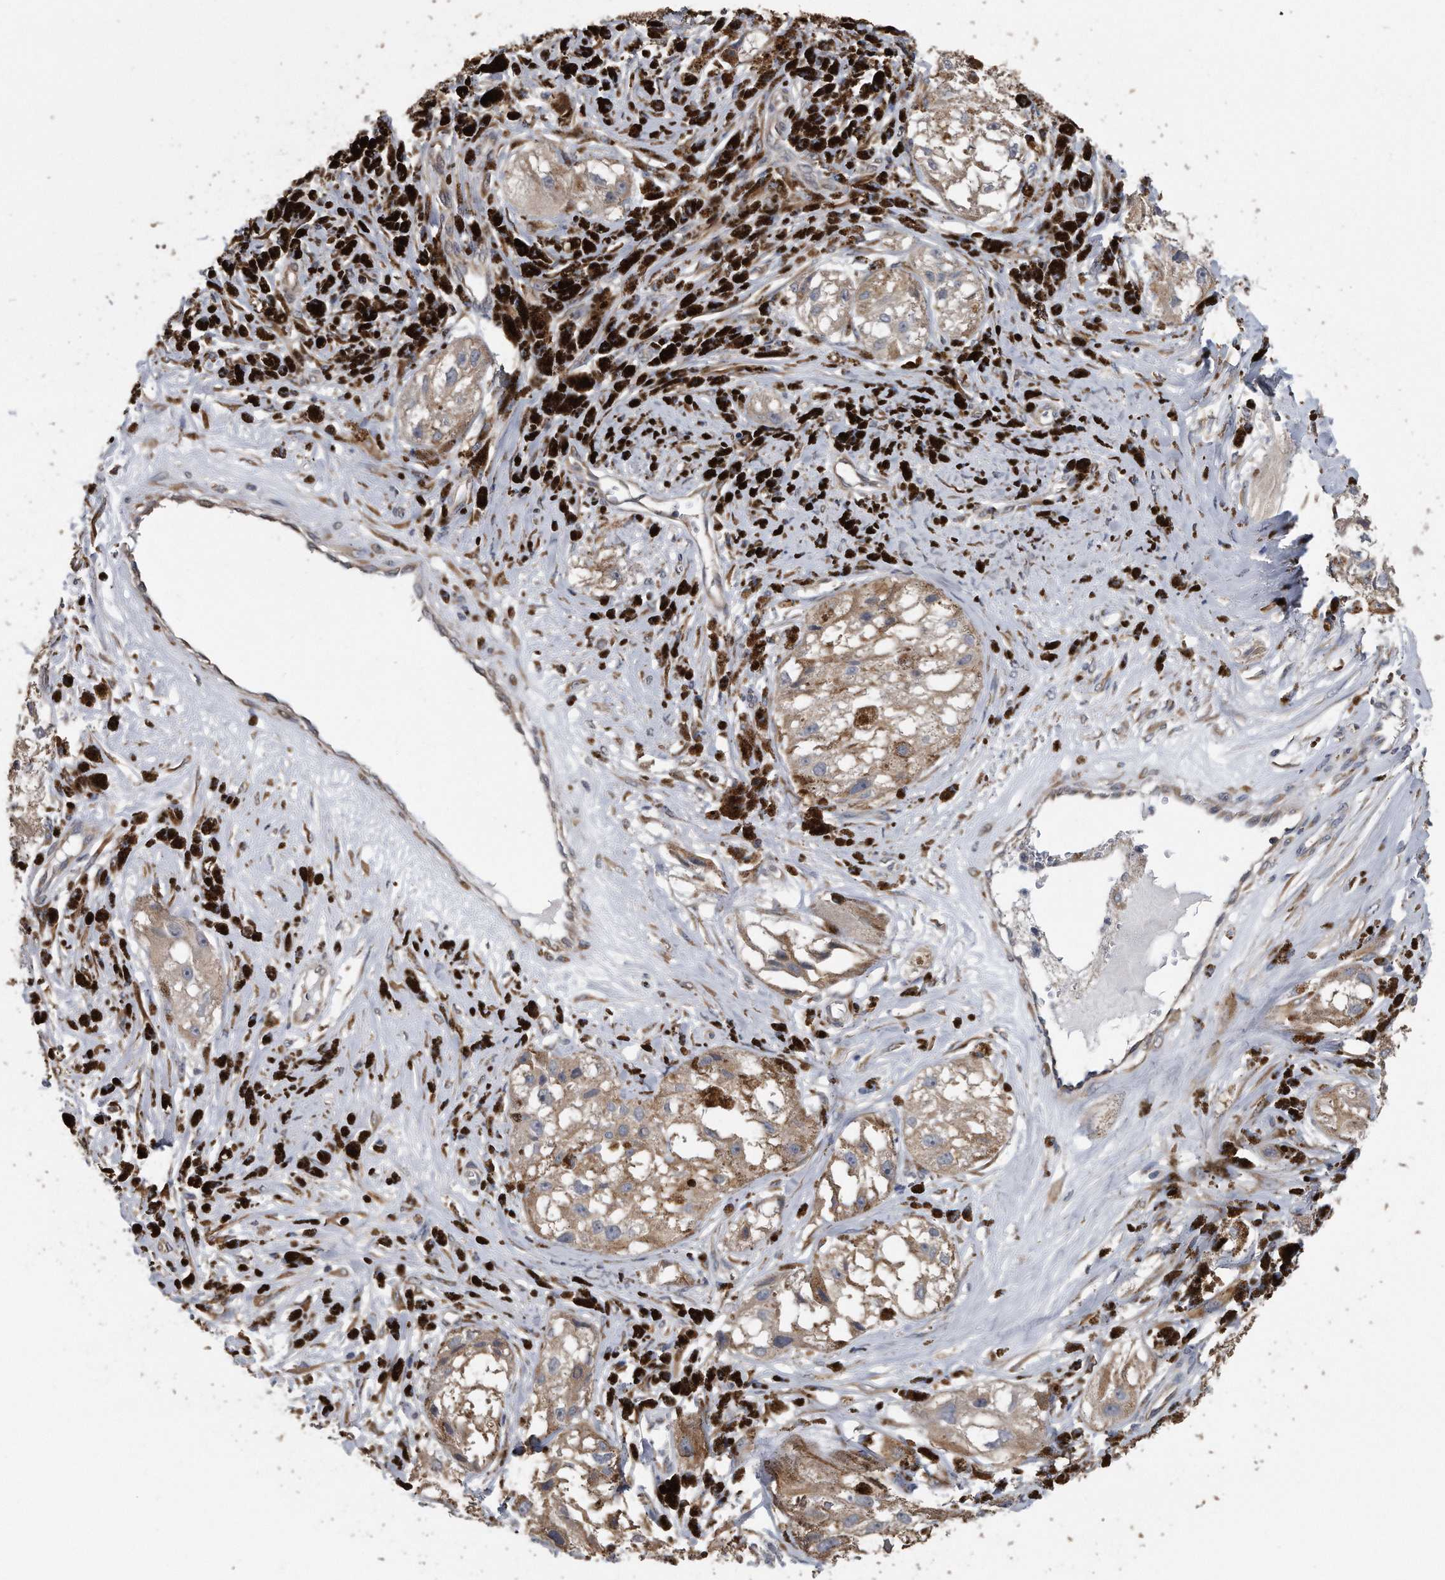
{"staining": {"intensity": "weak", "quantity": ">75%", "location": "cytoplasmic/membranous"}, "tissue": "melanoma", "cell_type": "Tumor cells", "image_type": "cancer", "snomed": [{"axis": "morphology", "description": "Malignant melanoma, NOS"}, {"axis": "topography", "description": "Skin"}], "caption": "Melanoma stained with immunohistochemistry (IHC) displays weak cytoplasmic/membranous positivity in about >75% of tumor cells.", "gene": "PCLO", "patient": {"sex": "male", "age": 88}}